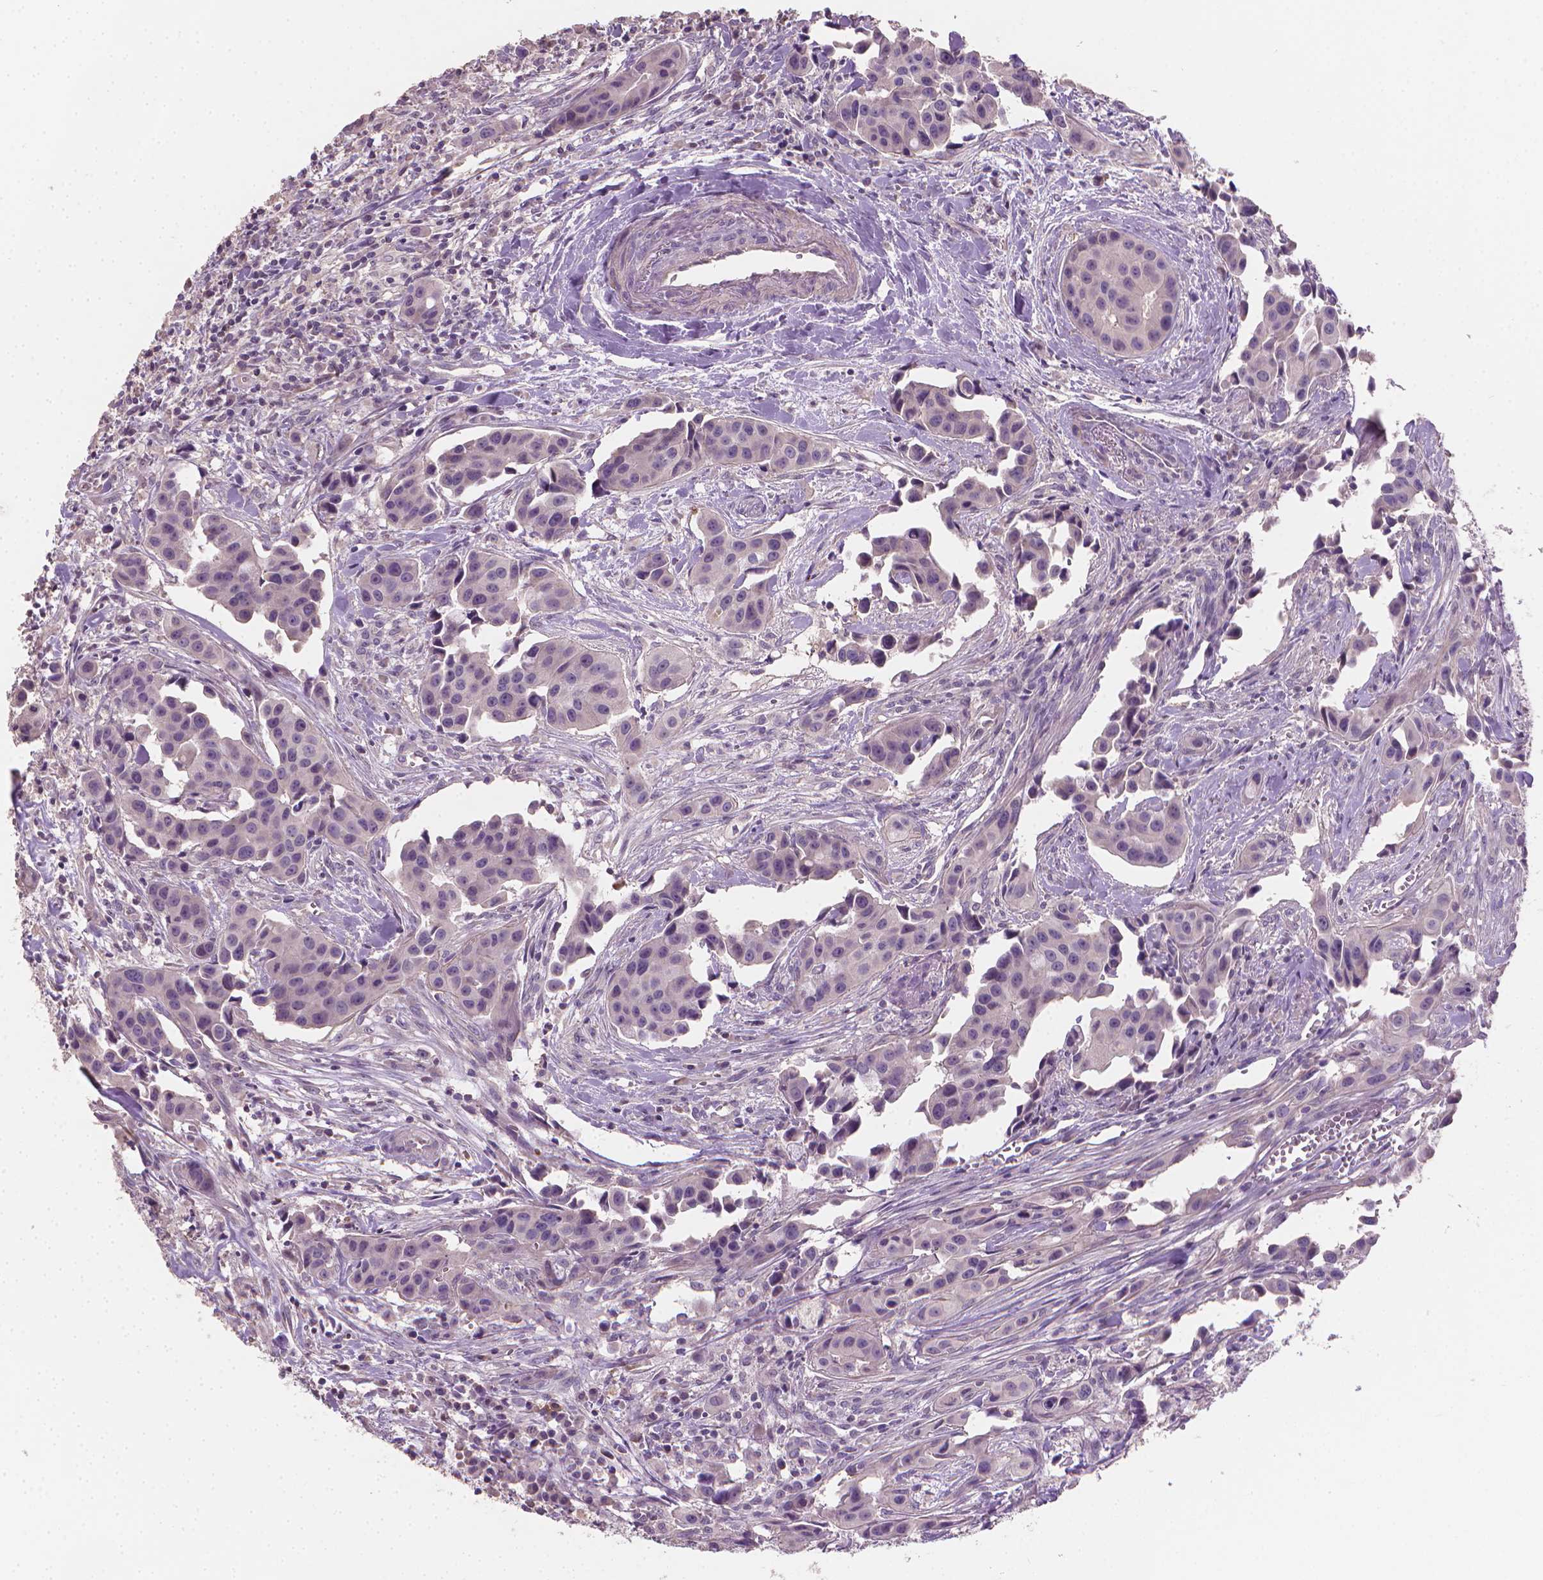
{"staining": {"intensity": "negative", "quantity": "none", "location": "none"}, "tissue": "head and neck cancer", "cell_type": "Tumor cells", "image_type": "cancer", "snomed": [{"axis": "morphology", "description": "Adenocarcinoma, NOS"}, {"axis": "topography", "description": "Head-Neck"}], "caption": "A micrograph of head and neck adenocarcinoma stained for a protein demonstrates no brown staining in tumor cells.", "gene": "CATIP", "patient": {"sex": "male", "age": 76}}